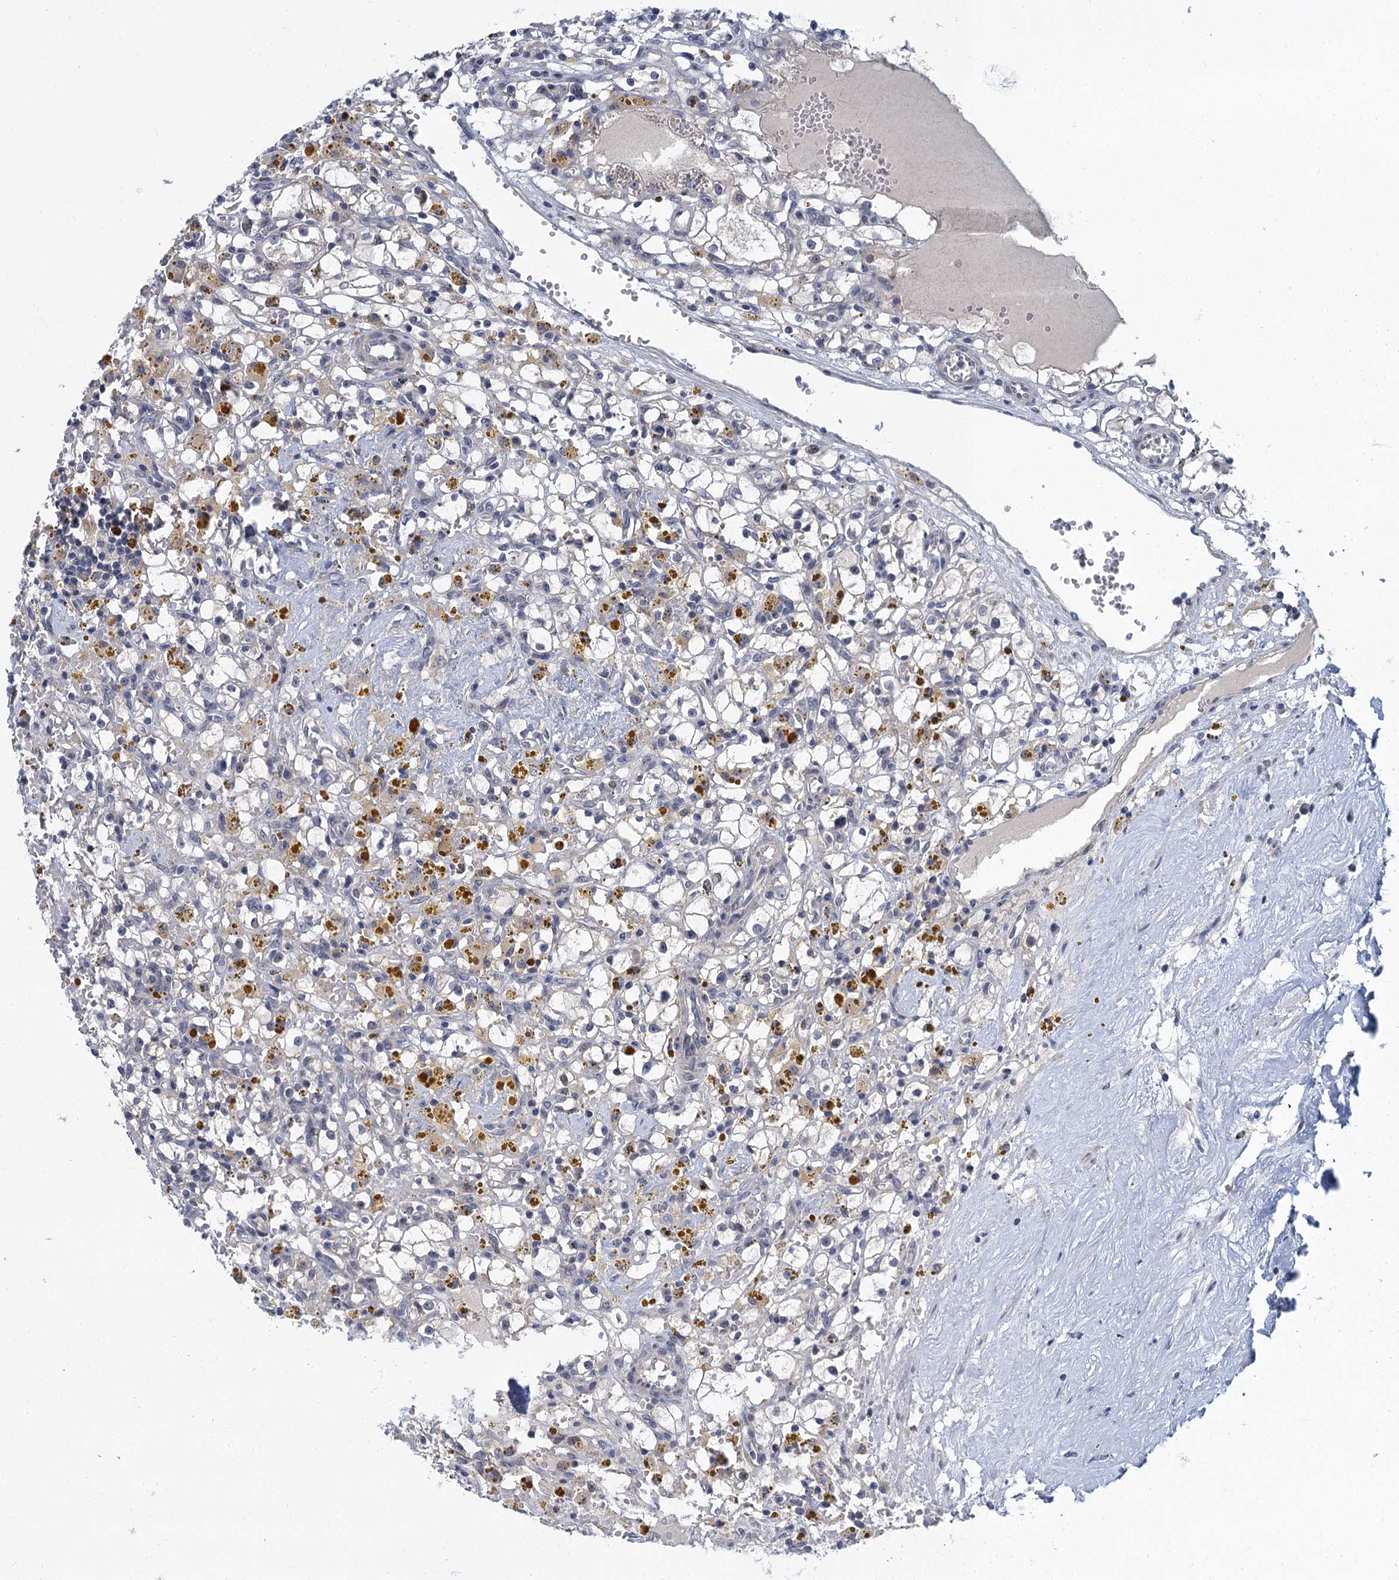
{"staining": {"intensity": "negative", "quantity": "none", "location": "none"}, "tissue": "renal cancer", "cell_type": "Tumor cells", "image_type": "cancer", "snomed": [{"axis": "morphology", "description": "Adenocarcinoma, NOS"}, {"axis": "topography", "description": "Kidney"}], "caption": "Protein analysis of renal adenocarcinoma demonstrates no significant expression in tumor cells.", "gene": "MRFAP1", "patient": {"sex": "male", "age": 56}}